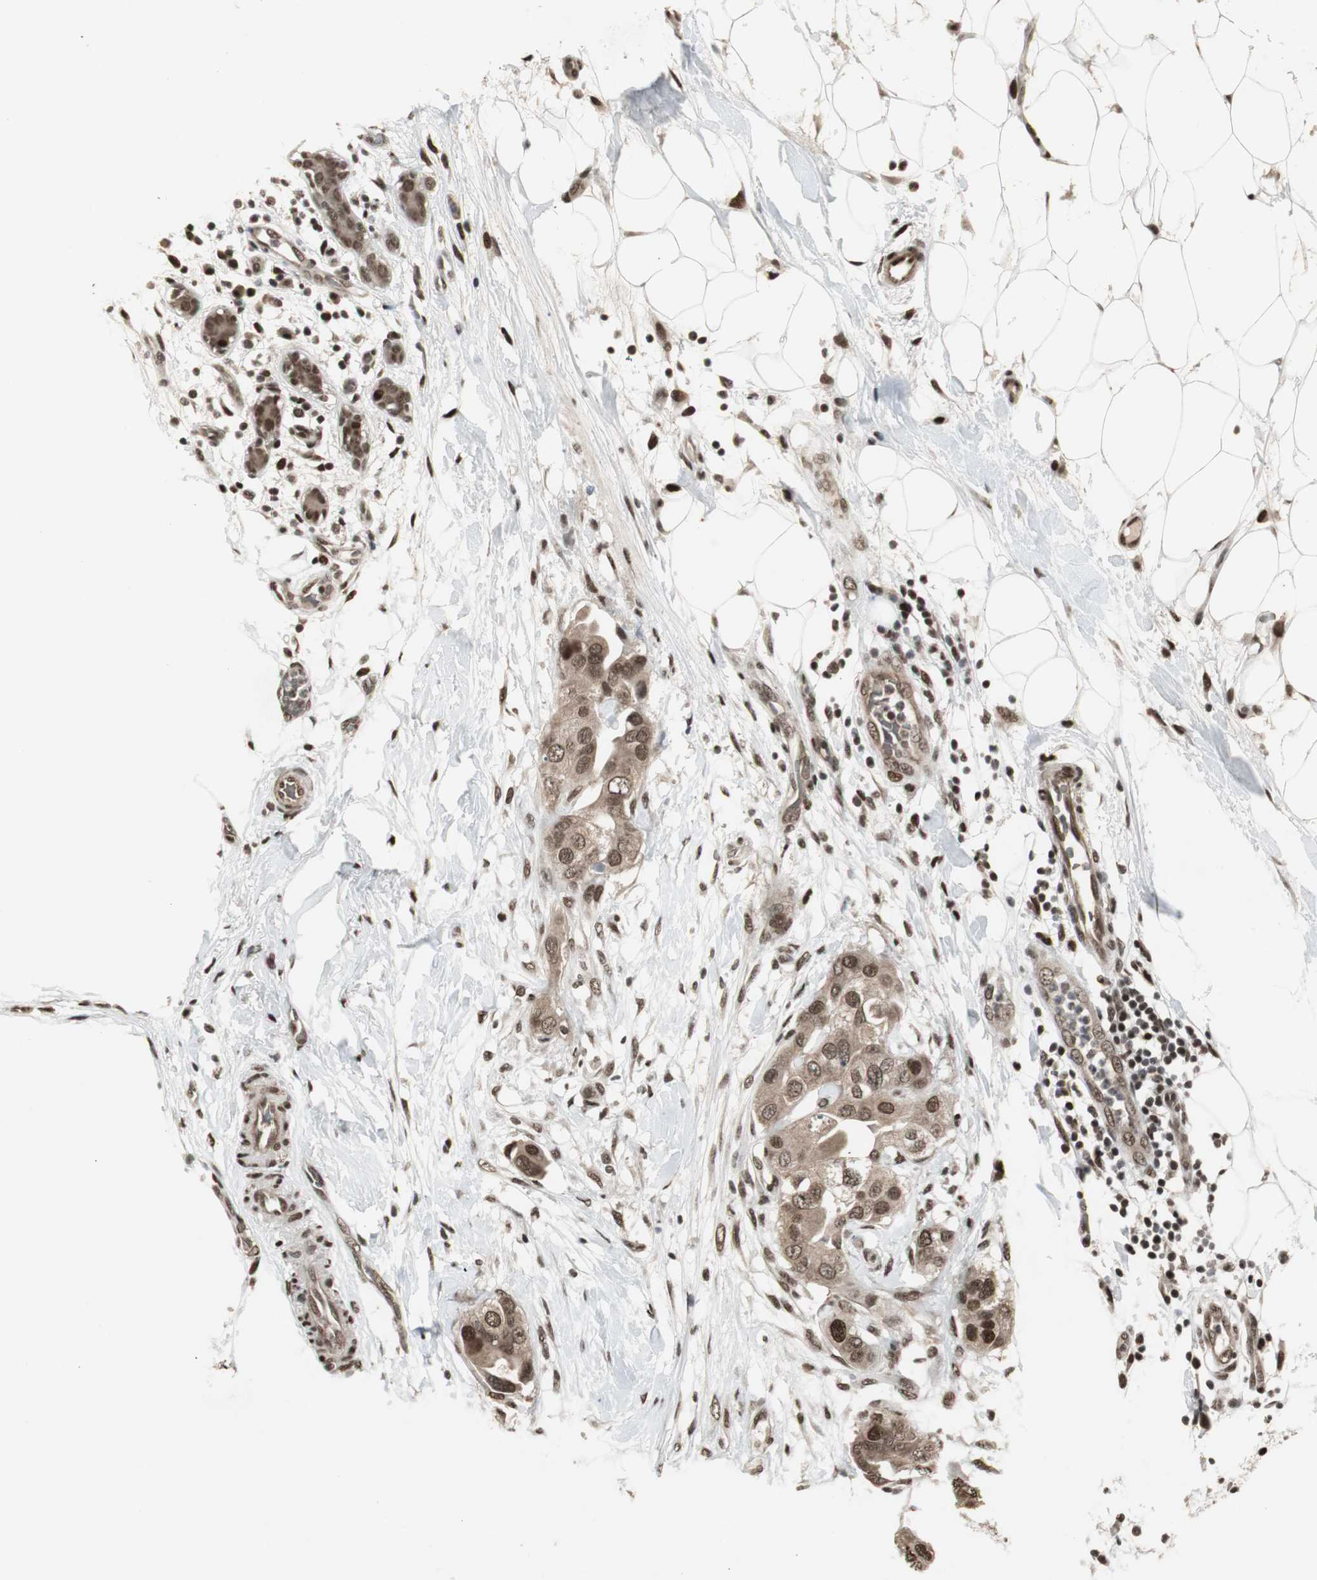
{"staining": {"intensity": "moderate", "quantity": ">75%", "location": "cytoplasmic/membranous,nuclear"}, "tissue": "breast cancer", "cell_type": "Tumor cells", "image_type": "cancer", "snomed": [{"axis": "morphology", "description": "Duct carcinoma"}, {"axis": "topography", "description": "Breast"}], "caption": "Intraductal carcinoma (breast) stained for a protein reveals moderate cytoplasmic/membranous and nuclear positivity in tumor cells.", "gene": "TAF5", "patient": {"sex": "female", "age": 40}}